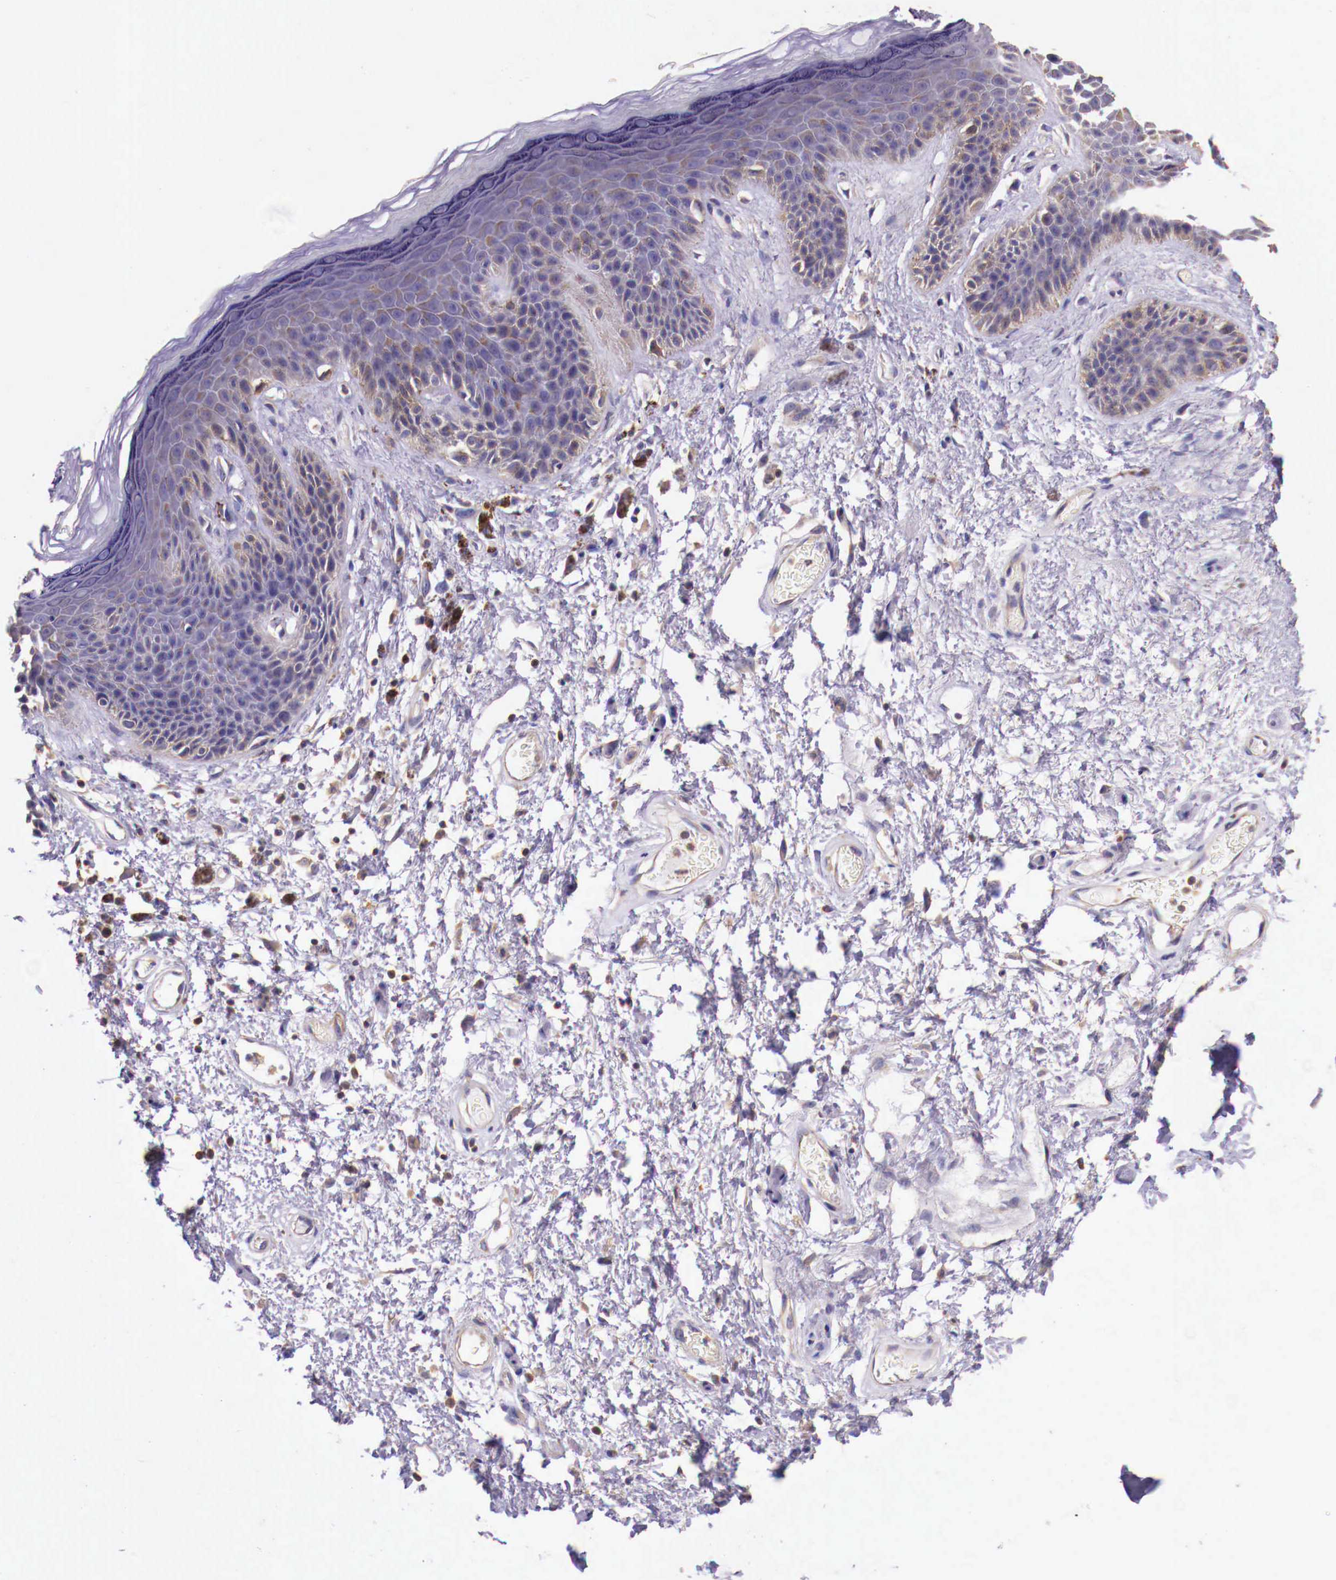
{"staining": {"intensity": "weak", "quantity": "<25%", "location": "cytoplasmic/membranous"}, "tissue": "skin", "cell_type": "Epidermal cells", "image_type": "normal", "snomed": [{"axis": "morphology", "description": "Normal tissue, NOS"}, {"axis": "topography", "description": "Anal"}, {"axis": "topography", "description": "Peripheral nerve tissue"}], "caption": "The micrograph exhibits no staining of epidermal cells in normal skin.", "gene": "GRIPAP1", "patient": {"sex": "female", "age": 46}}